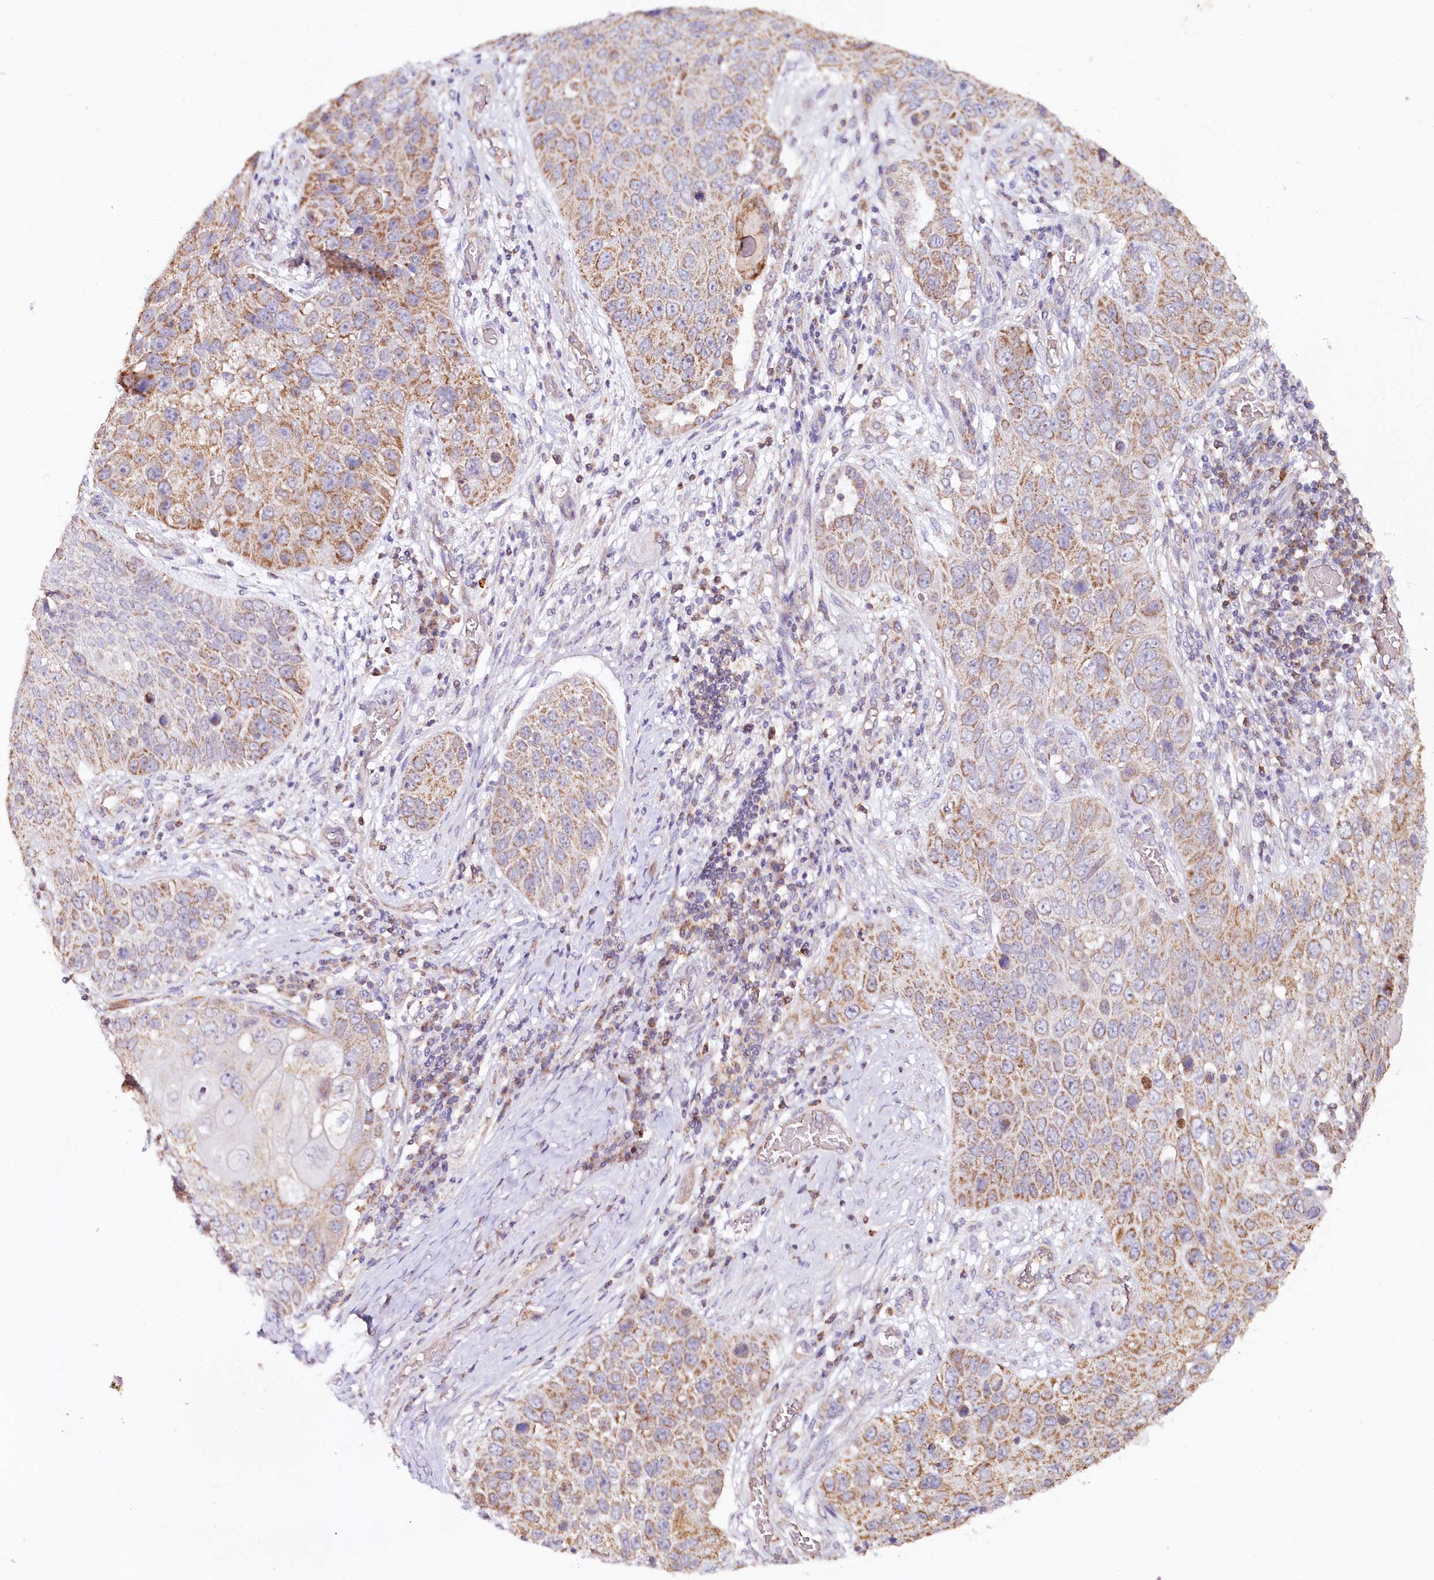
{"staining": {"intensity": "moderate", "quantity": "25%-75%", "location": "cytoplasmic/membranous"}, "tissue": "lung cancer", "cell_type": "Tumor cells", "image_type": "cancer", "snomed": [{"axis": "morphology", "description": "Squamous cell carcinoma, NOS"}, {"axis": "topography", "description": "Lung"}], "caption": "There is medium levels of moderate cytoplasmic/membranous expression in tumor cells of lung cancer (squamous cell carcinoma), as demonstrated by immunohistochemical staining (brown color).", "gene": "MMP25", "patient": {"sex": "male", "age": 61}}